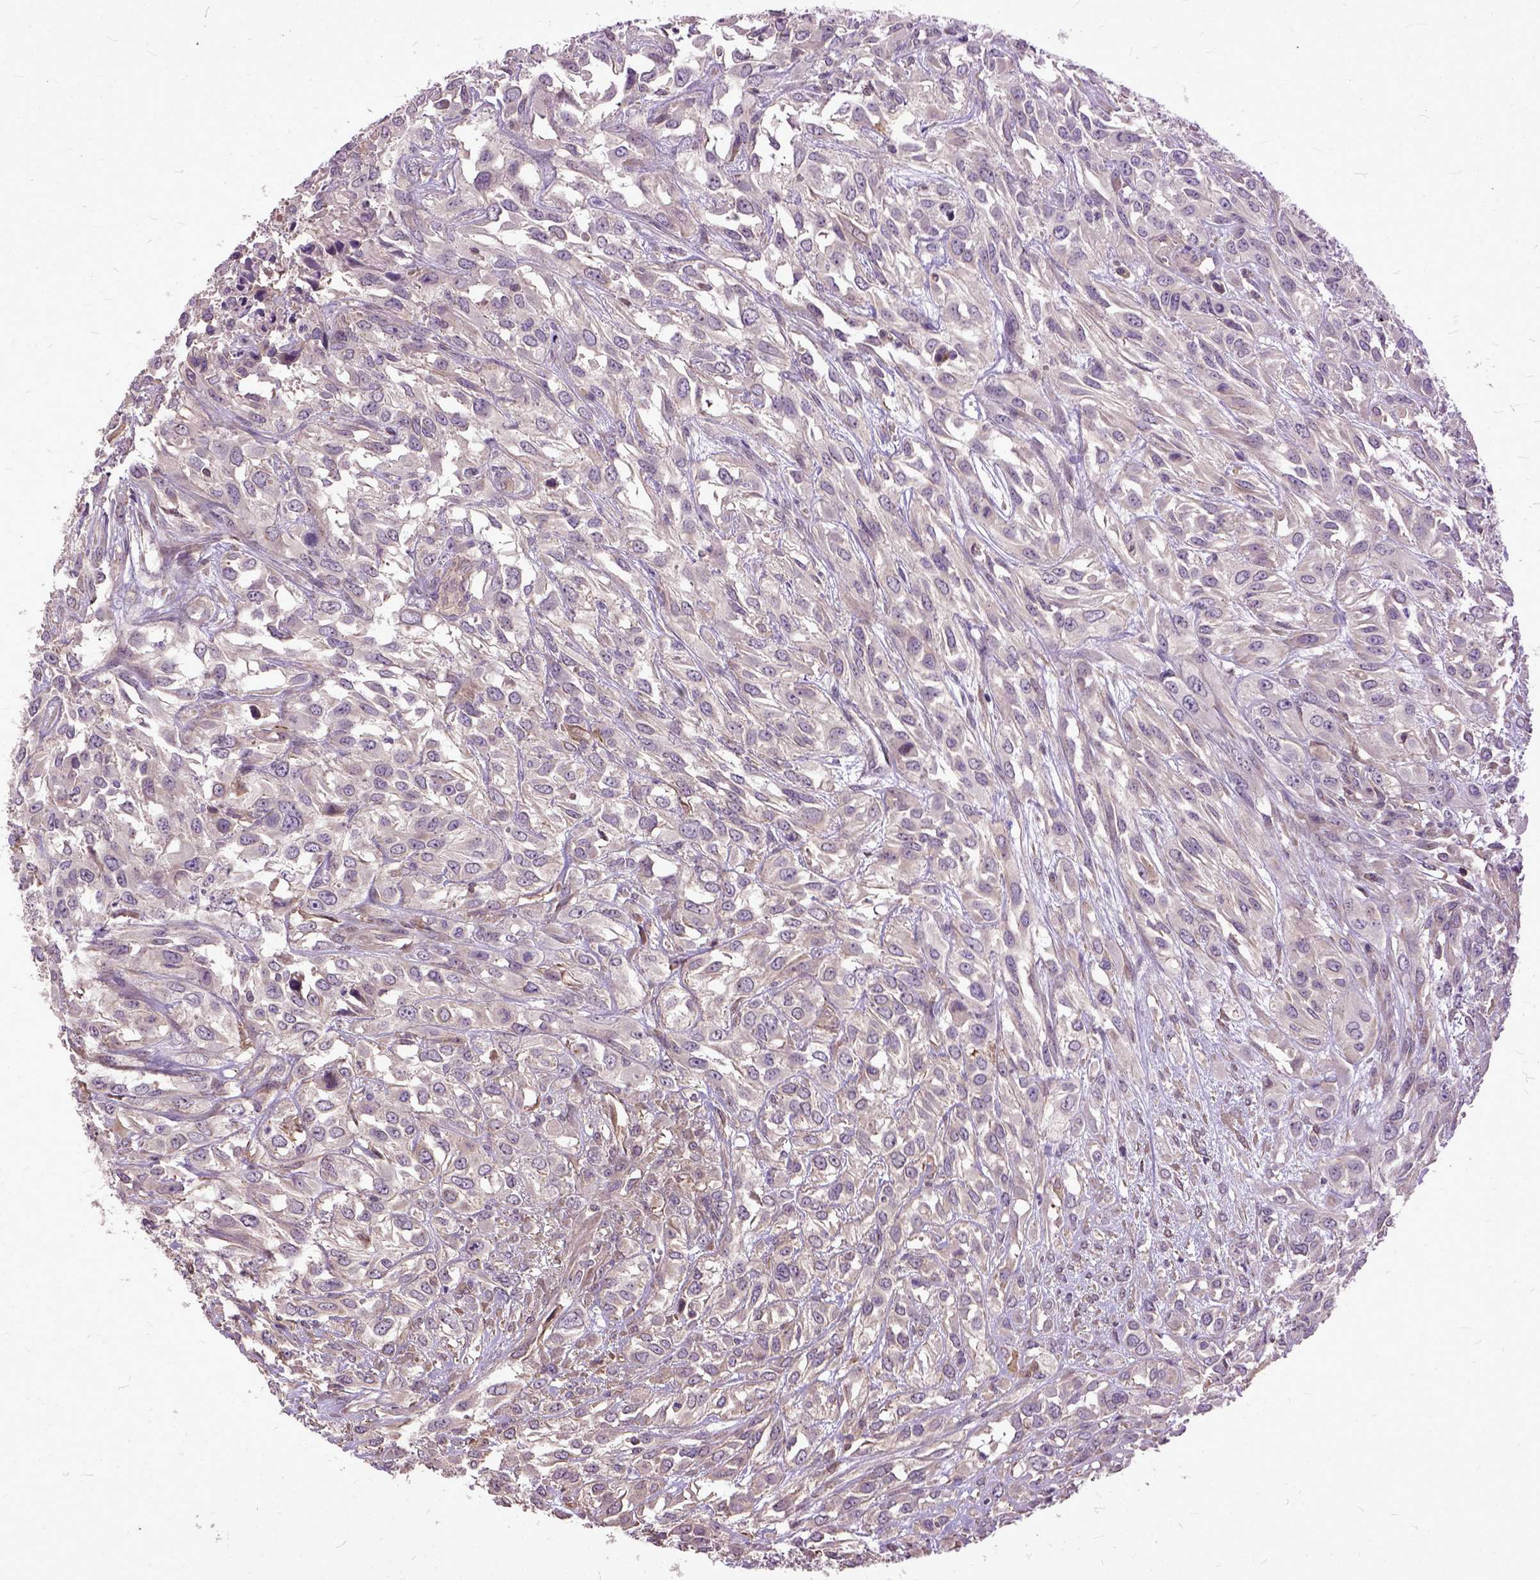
{"staining": {"intensity": "negative", "quantity": "none", "location": "none"}, "tissue": "urothelial cancer", "cell_type": "Tumor cells", "image_type": "cancer", "snomed": [{"axis": "morphology", "description": "Urothelial carcinoma, High grade"}, {"axis": "topography", "description": "Urinary bladder"}], "caption": "This image is of high-grade urothelial carcinoma stained with IHC to label a protein in brown with the nuclei are counter-stained blue. There is no staining in tumor cells.", "gene": "AREG", "patient": {"sex": "male", "age": 67}}